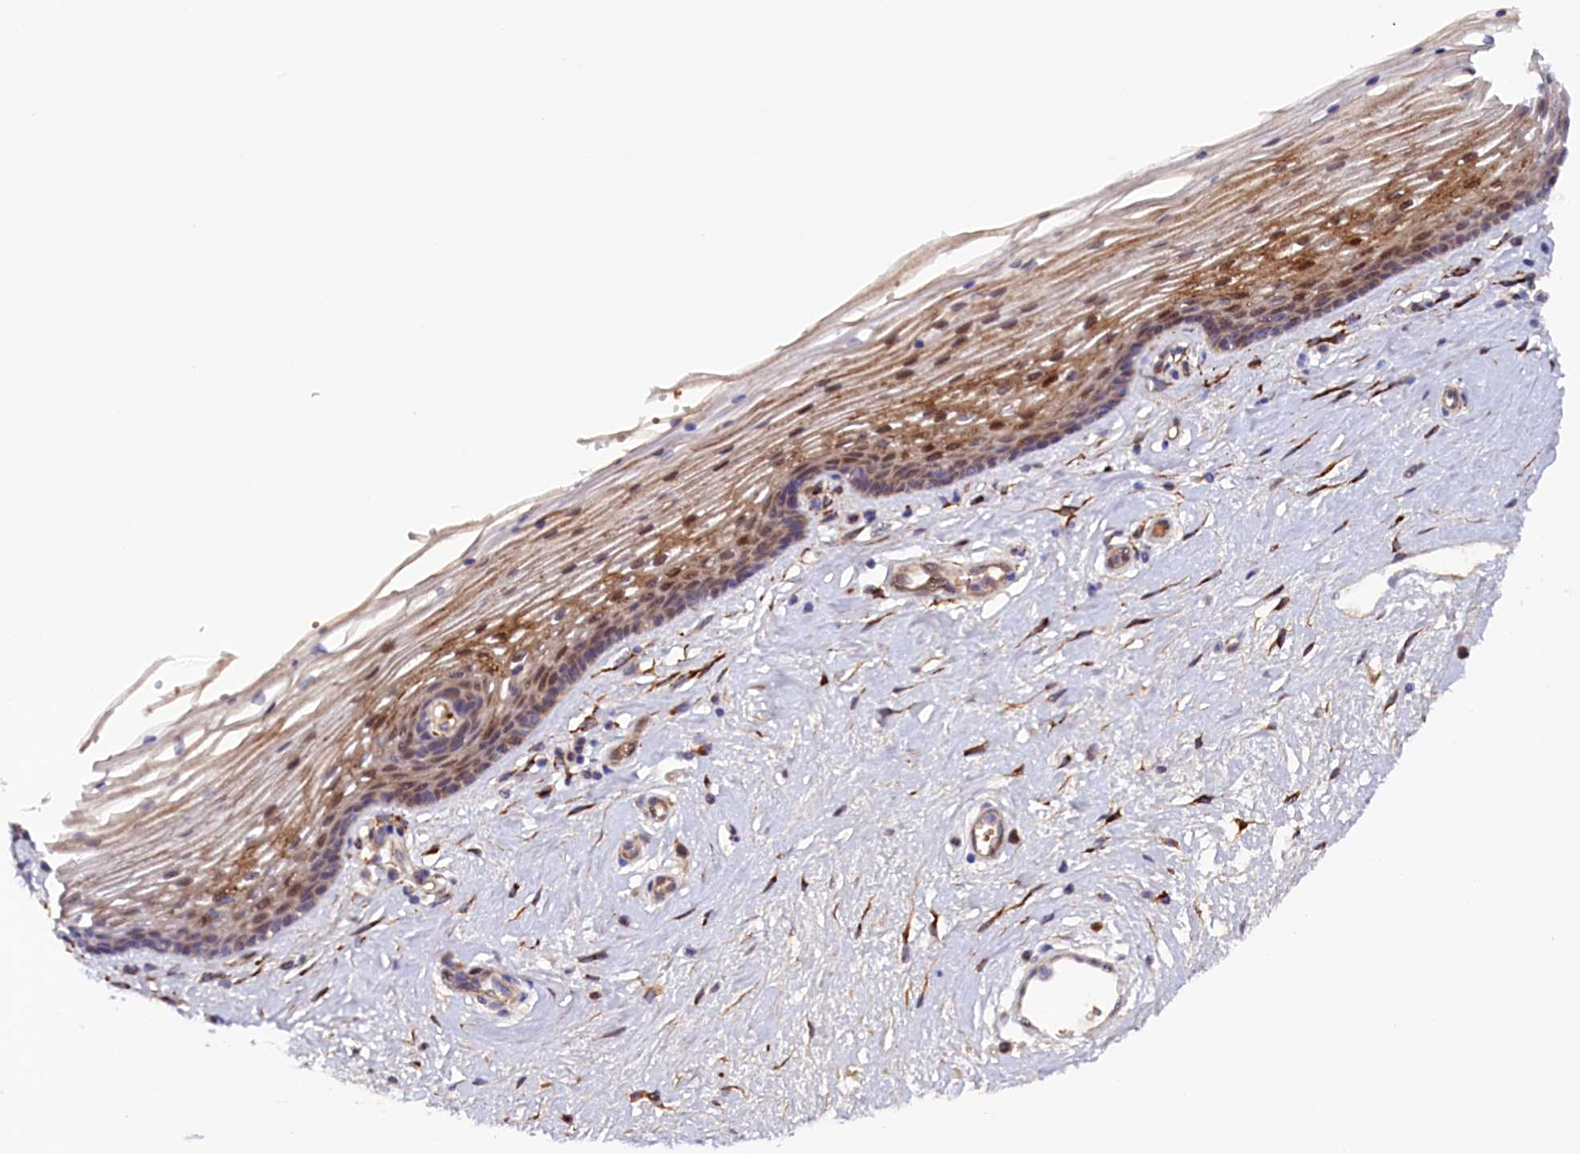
{"staining": {"intensity": "moderate", "quantity": "25%-75%", "location": "cytoplasmic/membranous"}, "tissue": "vagina", "cell_type": "Squamous epithelial cells", "image_type": "normal", "snomed": [{"axis": "morphology", "description": "Normal tissue, NOS"}, {"axis": "topography", "description": "Vagina"}], "caption": "This histopathology image demonstrates immunohistochemistry staining of benign vagina, with medium moderate cytoplasmic/membranous staining in about 25%-75% of squamous epithelial cells.", "gene": "ARRDC4", "patient": {"sex": "female", "age": 46}}